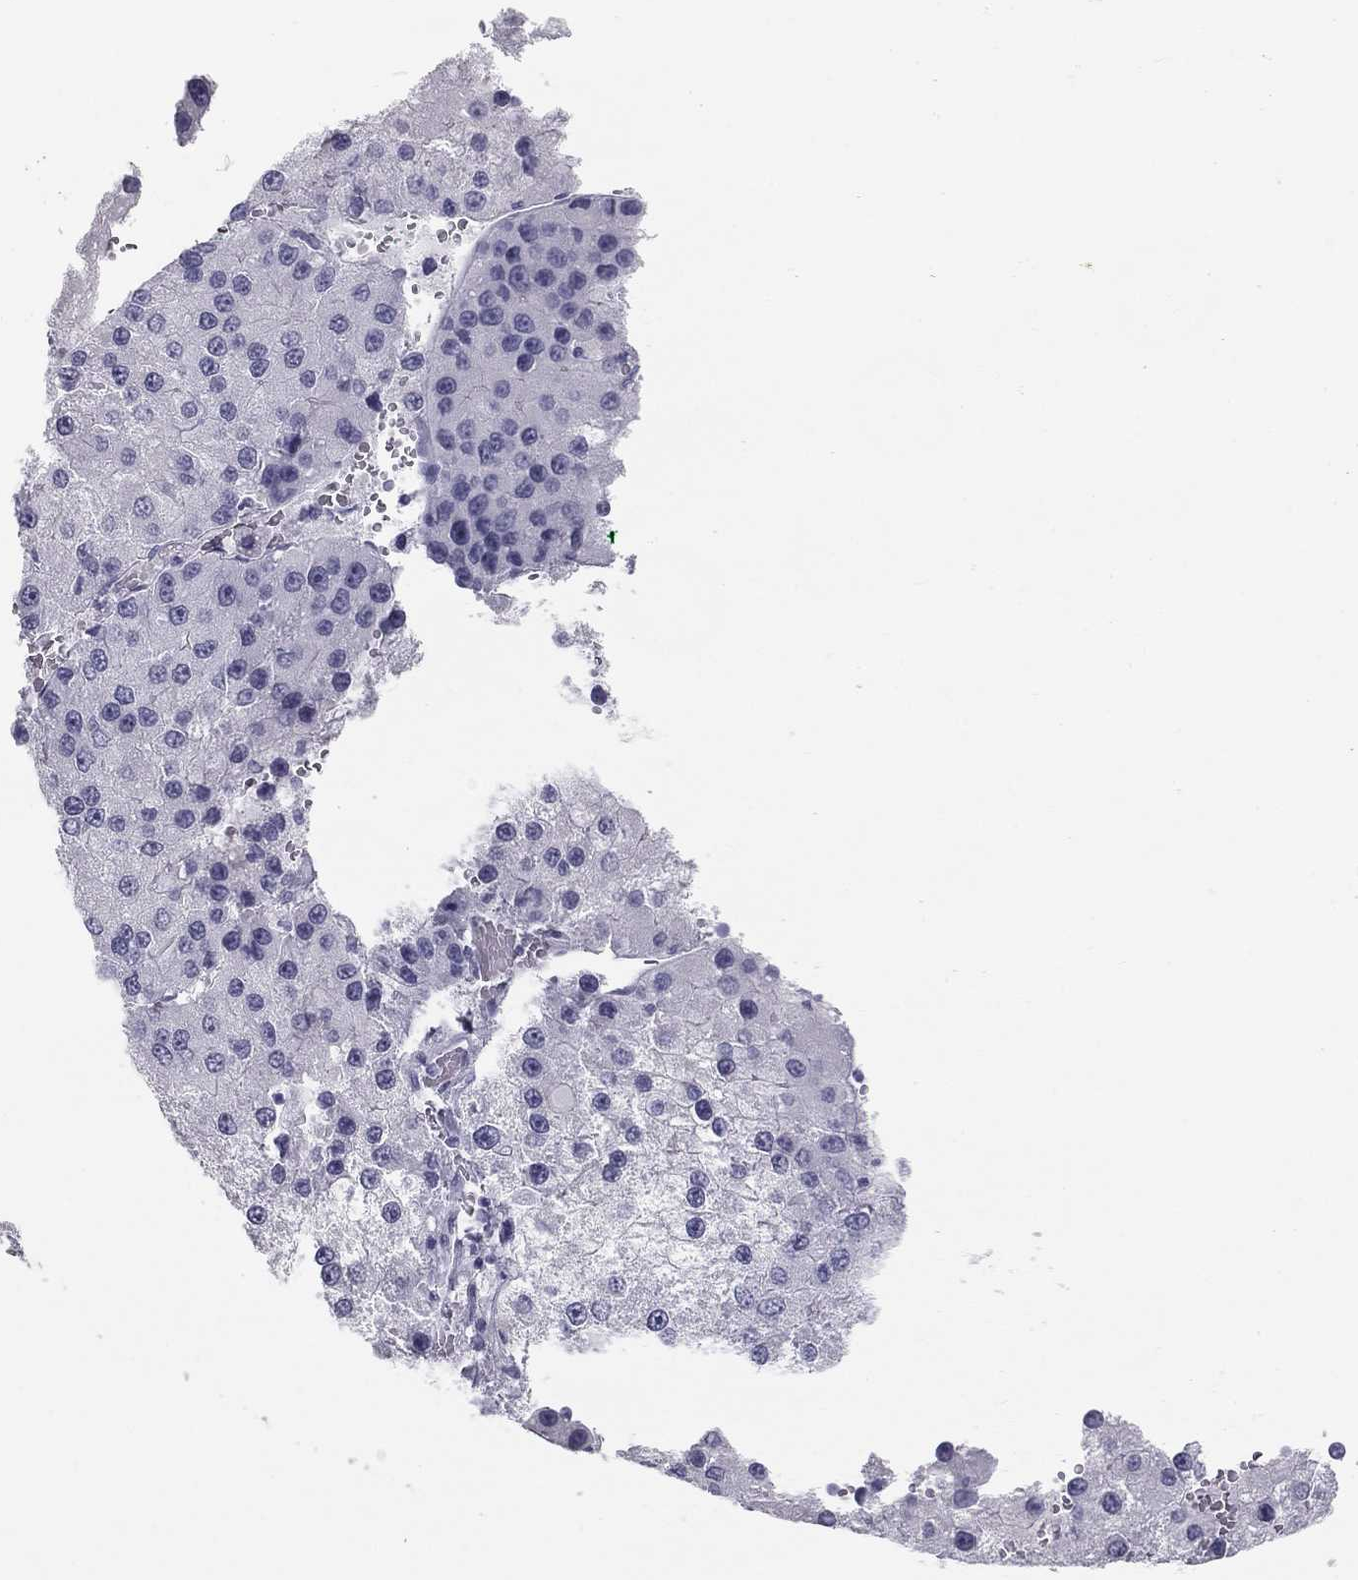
{"staining": {"intensity": "negative", "quantity": "none", "location": "none"}, "tissue": "liver cancer", "cell_type": "Tumor cells", "image_type": "cancer", "snomed": [{"axis": "morphology", "description": "Carcinoma, Hepatocellular, NOS"}, {"axis": "topography", "description": "Liver"}], "caption": "A high-resolution micrograph shows immunohistochemistry staining of liver hepatocellular carcinoma, which reveals no significant positivity in tumor cells.", "gene": "SULT2B1", "patient": {"sex": "female", "age": 73}}